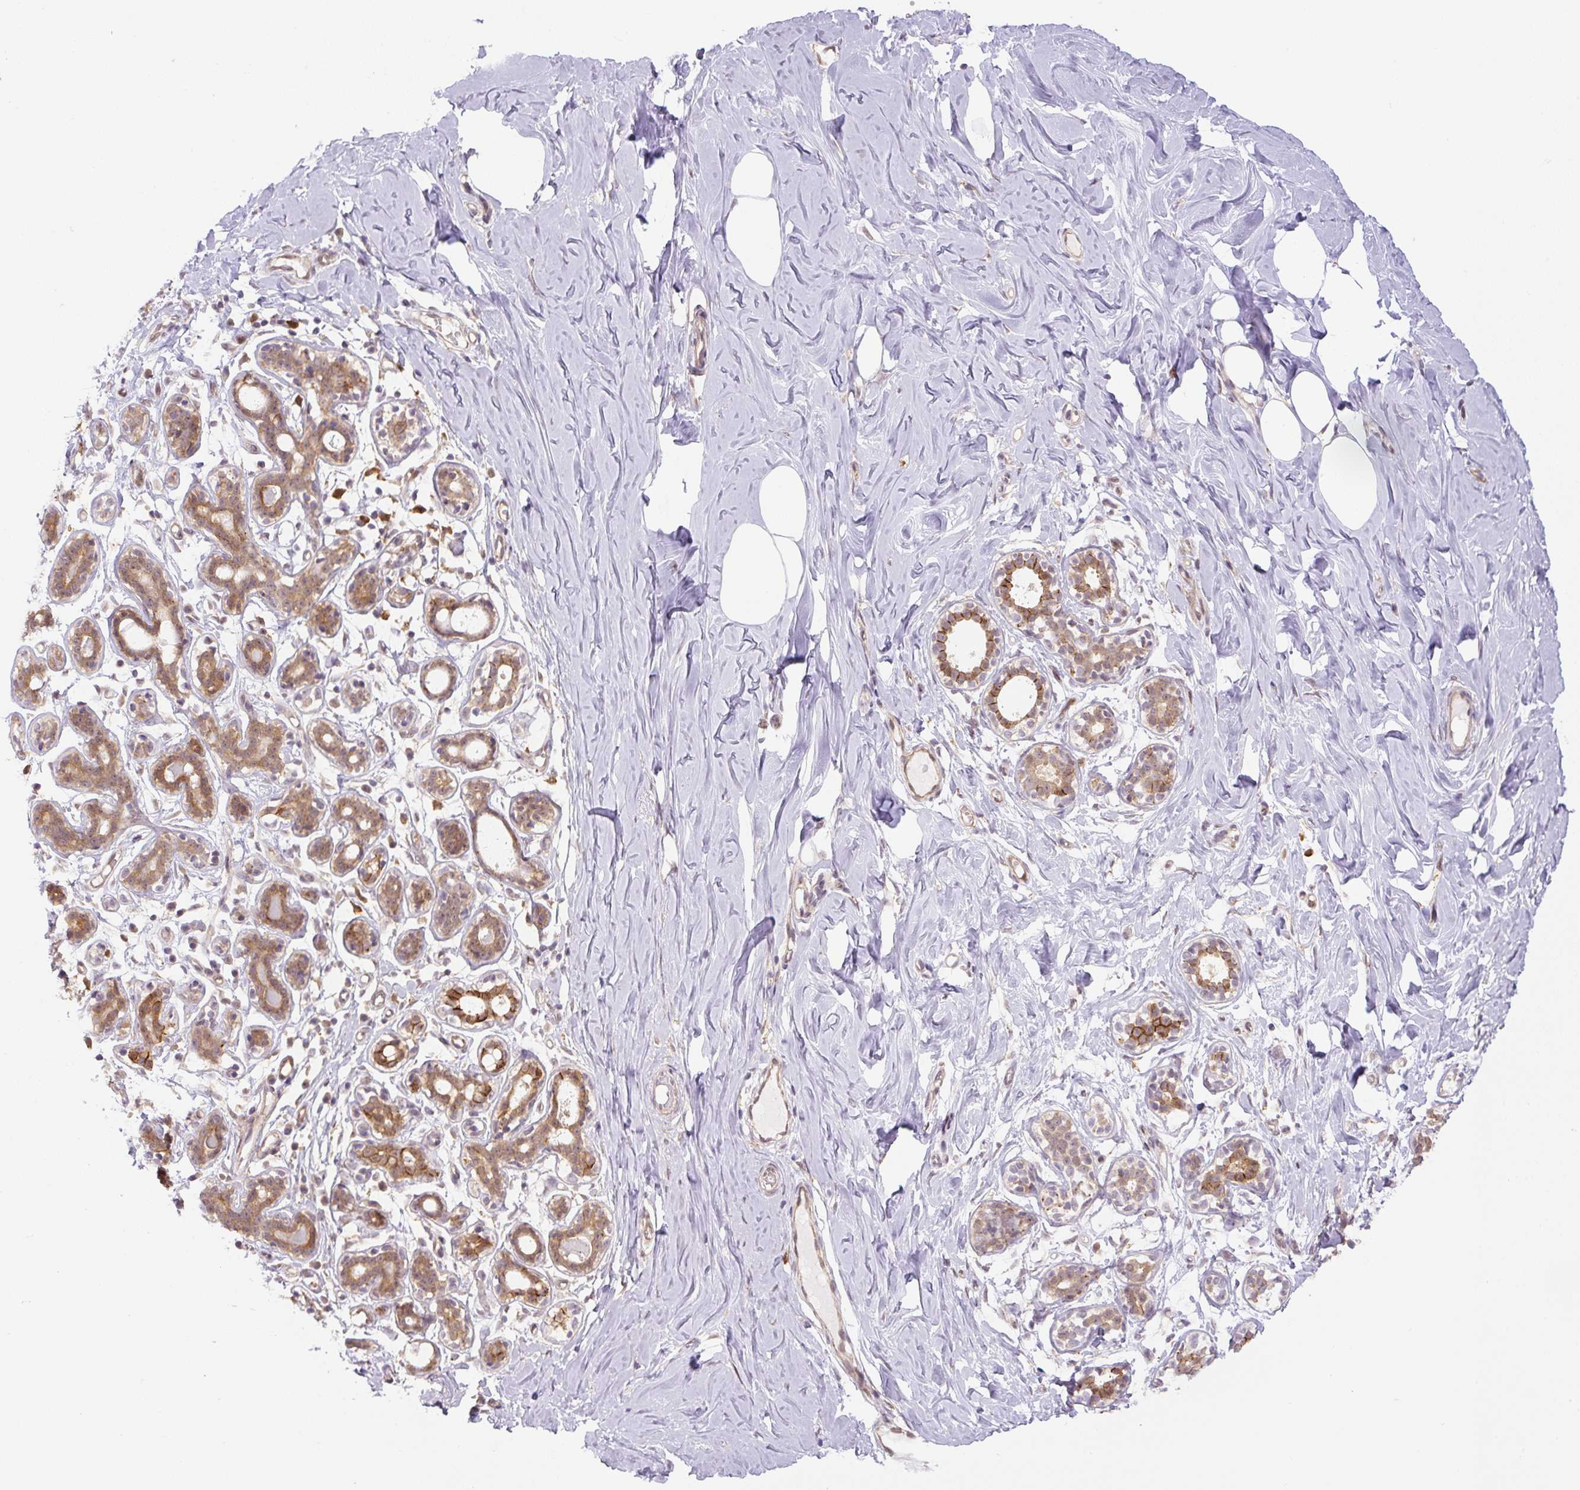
{"staining": {"intensity": "negative", "quantity": "none", "location": "none"}, "tissue": "breast", "cell_type": "Adipocytes", "image_type": "normal", "snomed": [{"axis": "morphology", "description": "Normal tissue, NOS"}, {"axis": "topography", "description": "Breast"}], "caption": "IHC histopathology image of normal breast stained for a protein (brown), which demonstrates no positivity in adipocytes. (DAB IHC with hematoxylin counter stain).", "gene": "ZSWIM7", "patient": {"sex": "female", "age": 27}}